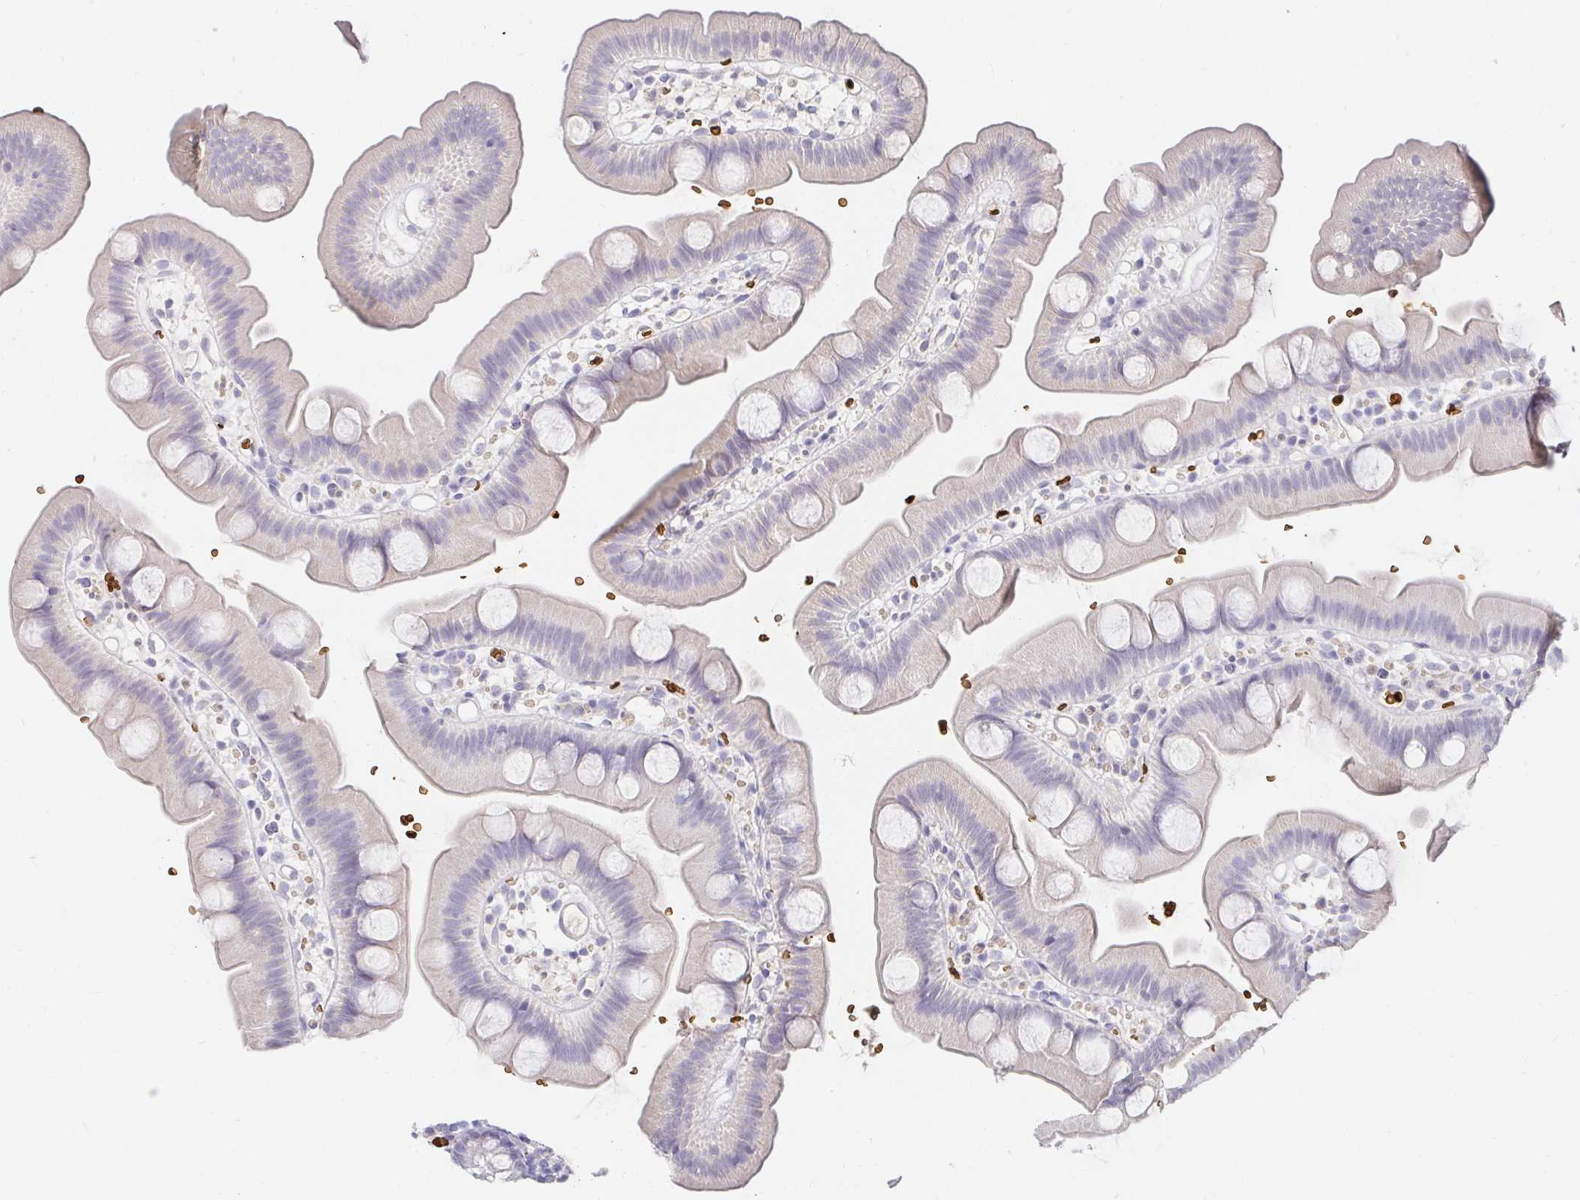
{"staining": {"intensity": "negative", "quantity": "none", "location": "none"}, "tissue": "small intestine", "cell_type": "Glandular cells", "image_type": "normal", "snomed": [{"axis": "morphology", "description": "Normal tissue, NOS"}, {"axis": "topography", "description": "Small intestine"}], "caption": "This is an immunohistochemistry micrograph of normal small intestine. There is no staining in glandular cells.", "gene": "FGF21", "patient": {"sex": "female", "age": 68}}